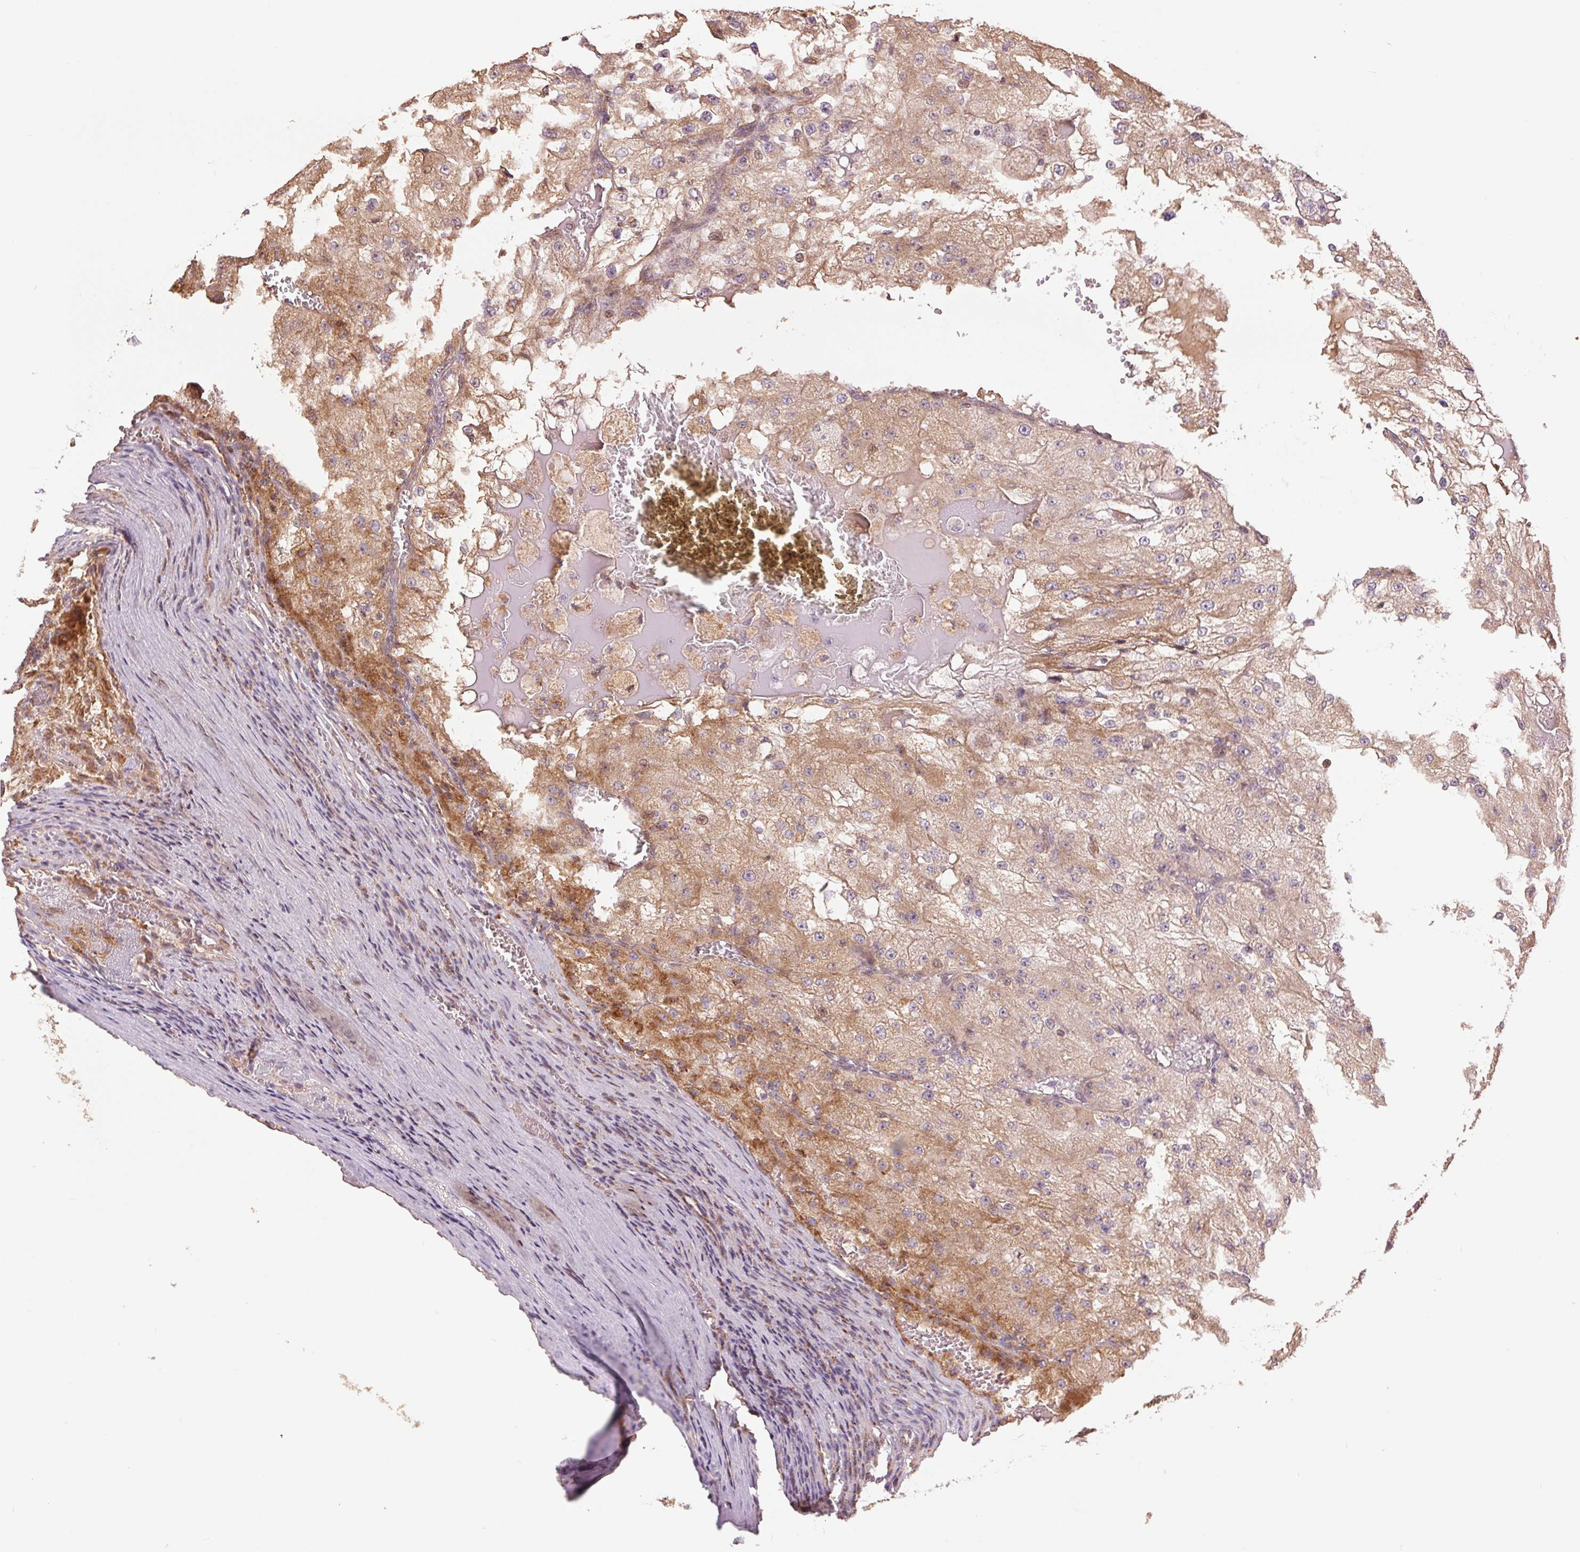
{"staining": {"intensity": "moderate", "quantity": ">75%", "location": "cytoplasmic/membranous"}, "tissue": "renal cancer", "cell_type": "Tumor cells", "image_type": "cancer", "snomed": [{"axis": "morphology", "description": "Adenocarcinoma, NOS"}, {"axis": "topography", "description": "Kidney"}], "caption": "Renal cancer (adenocarcinoma) stained with a brown dye reveals moderate cytoplasmic/membranous positive expression in approximately >75% of tumor cells.", "gene": "DGUOK", "patient": {"sex": "female", "age": 74}}